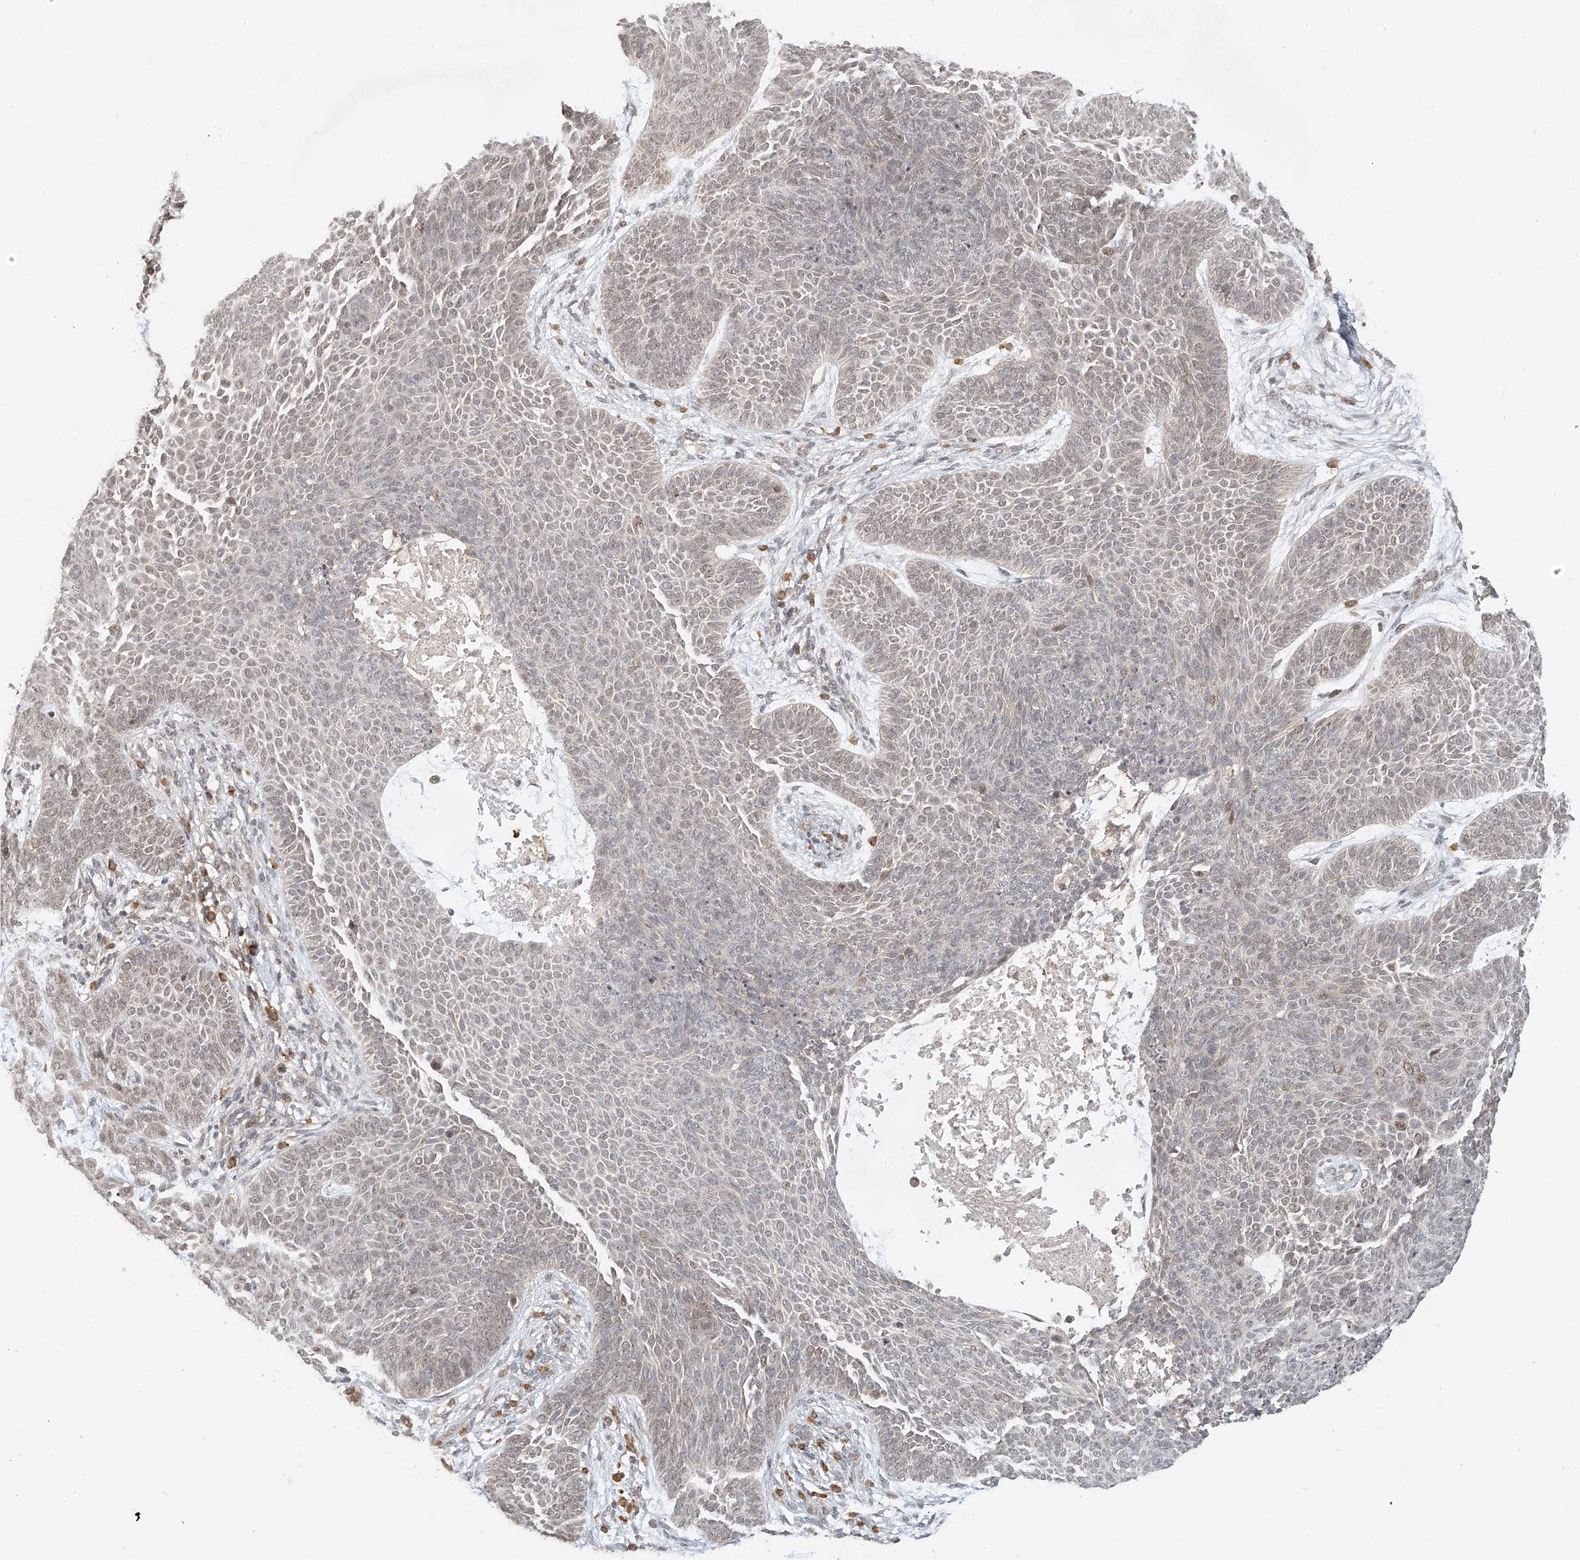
{"staining": {"intensity": "negative", "quantity": "none", "location": "none"}, "tissue": "skin cancer", "cell_type": "Tumor cells", "image_type": "cancer", "snomed": [{"axis": "morphology", "description": "Basal cell carcinoma"}, {"axis": "topography", "description": "Skin"}], "caption": "An immunohistochemistry micrograph of skin cancer (basal cell carcinoma) is shown. There is no staining in tumor cells of skin cancer (basal cell carcinoma).", "gene": "SYTL3", "patient": {"sex": "male", "age": 85}}